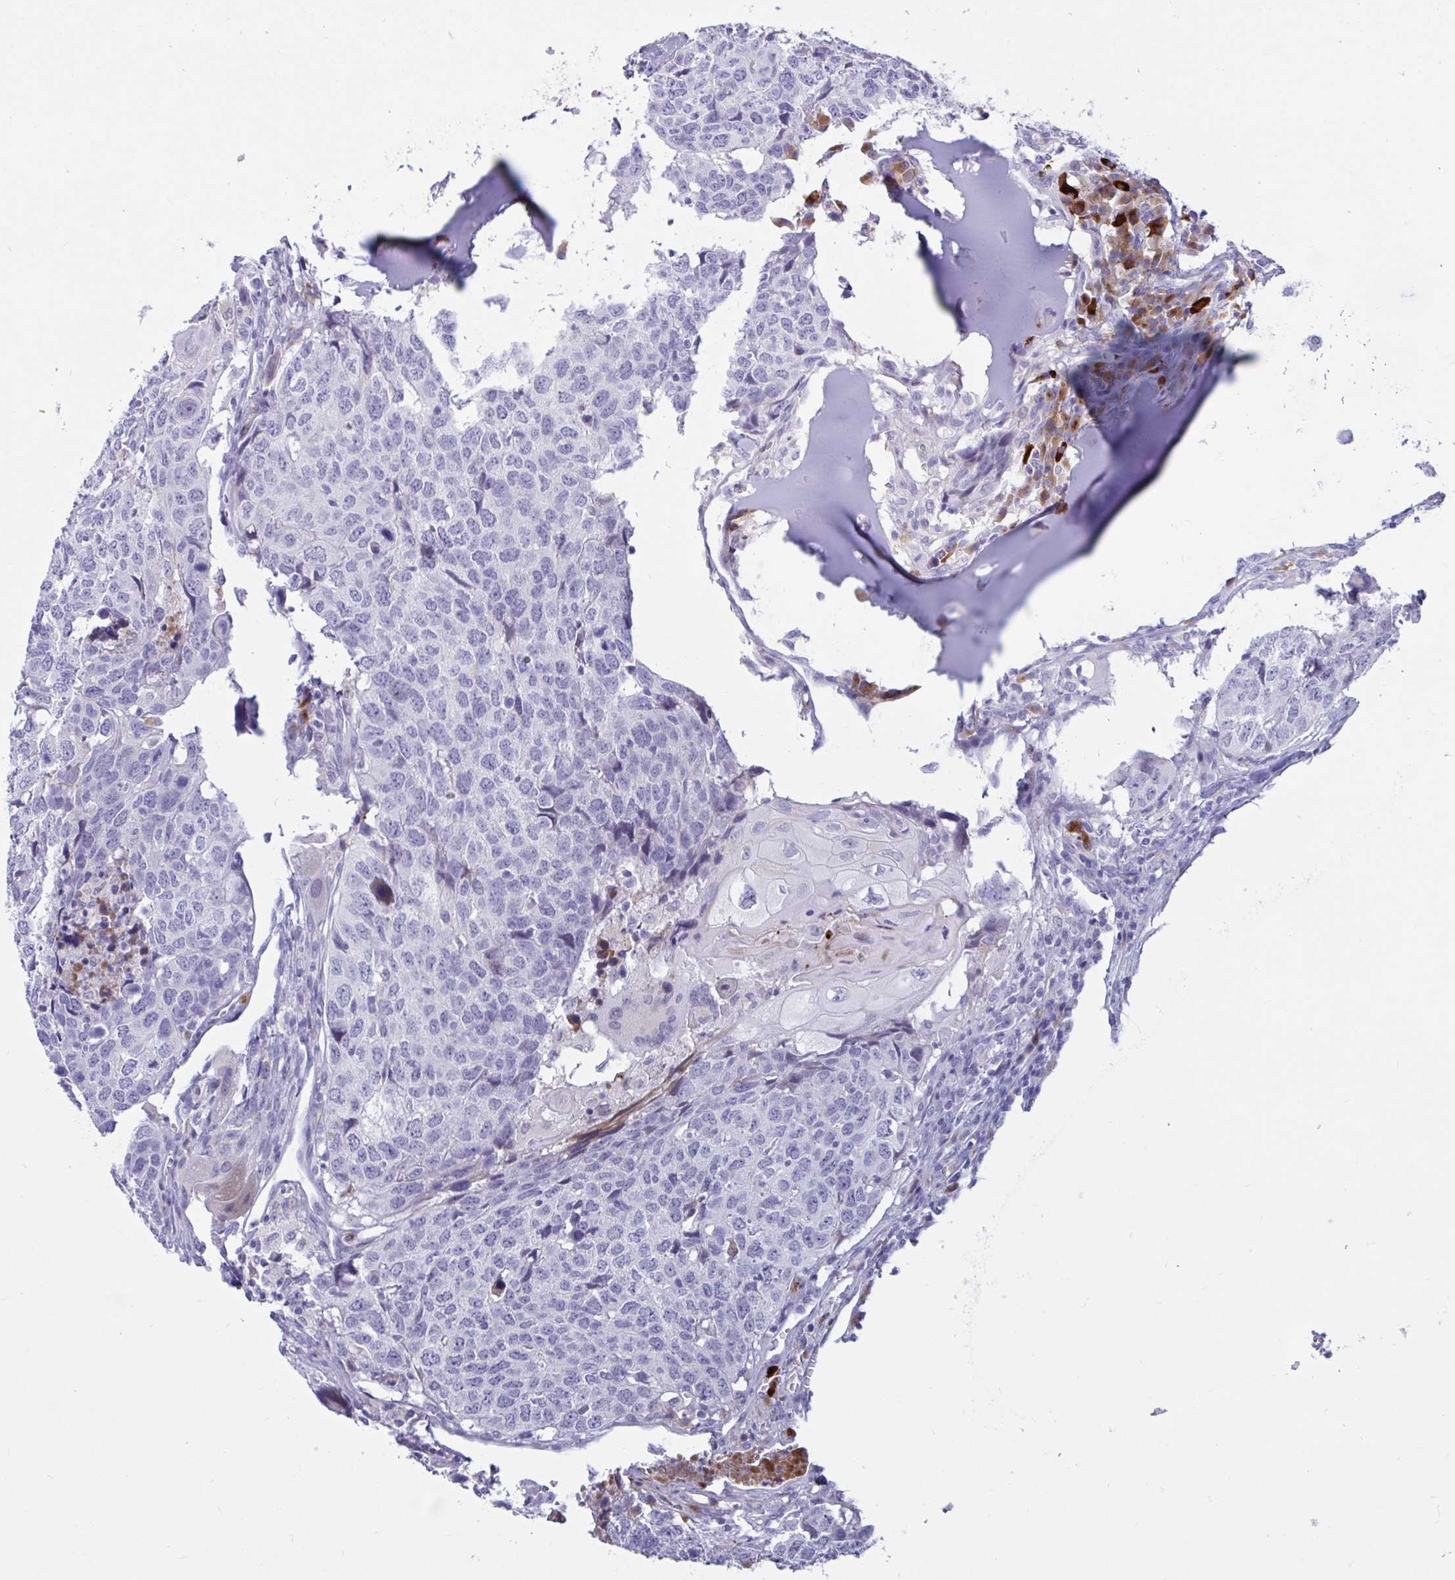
{"staining": {"intensity": "negative", "quantity": "none", "location": "none"}, "tissue": "head and neck cancer", "cell_type": "Tumor cells", "image_type": "cancer", "snomed": [{"axis": "morphology", "description": "Normal tissue, NOS"}, {"axis": "morphology", "description": "Squamous cell carcinoma, NOS"}, {"axis": "topography", "description": "Skeletal muscle"}, {"axis": "topography", "description": "Vascular tissue"}, {"axis": "topography", "description": "Peripheral nerve tissue"}, {"axis": "topography", "description": "Head-Neck"}], "caption": "Protein analysis of head and neck squamous cell carcinoma demonstrates no significant positivity in tumor cells.", "gene": "FAM219B", "patient": {"sex": "male", "age": 66}}